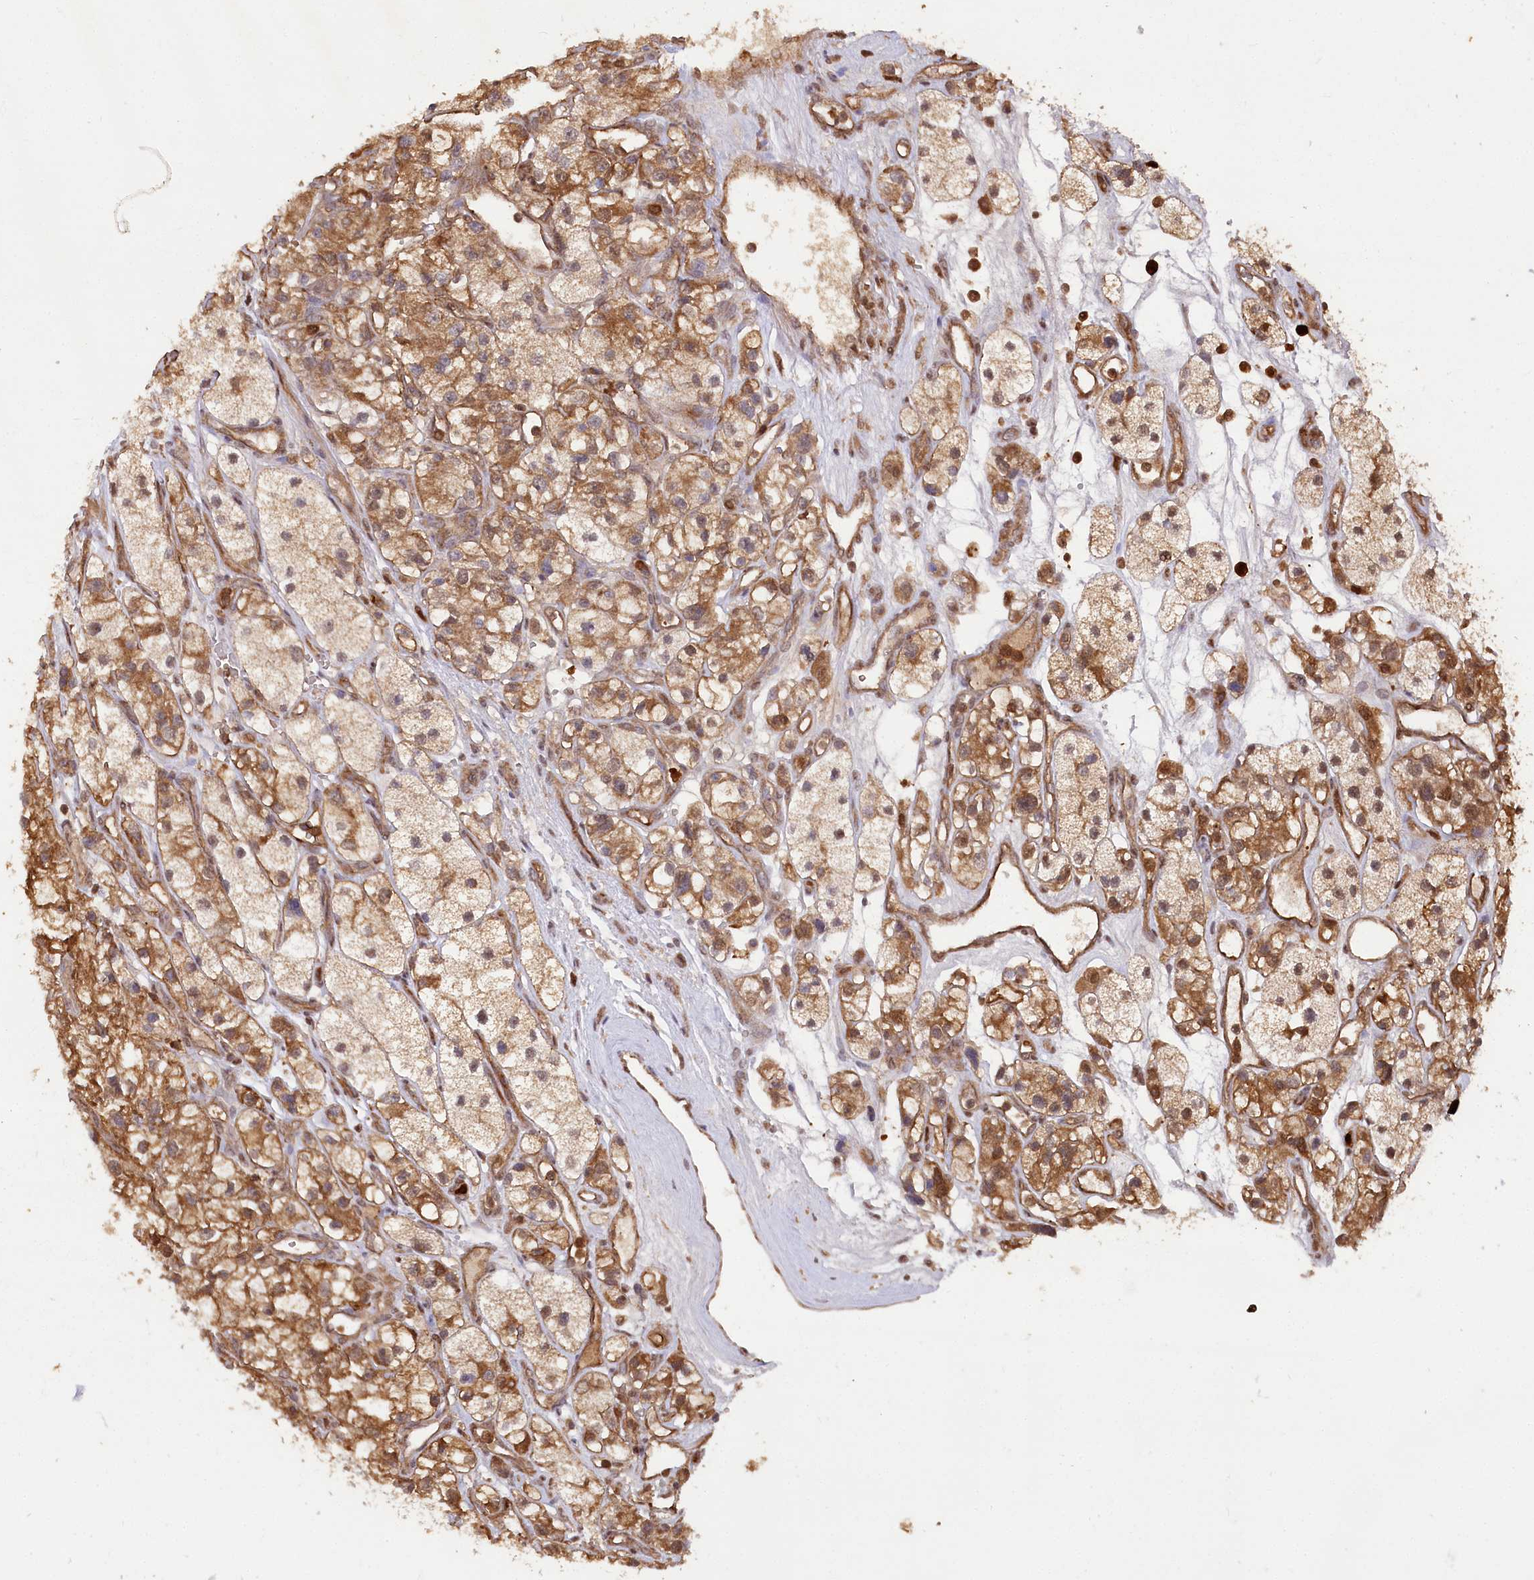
{"staining": {"intensity": "moderate", "quantity": ">75%", "location": "cytoplasmic/membranous"}, "tissue": "renal cancer", "cell_type": "Tumor cells", "image_type": "cancer", "snomed": [{"axis": "morphology", "description": "Adenocarcinoma, NOS"}, {"axis": "topography", "description": "Kidney"}], "caption": "Renal adenocarcinoma tissue displays moderate cytoplasmic/membranous staining in approximately >75% of tumor cells, visualized by immunohistochemistry.", "gene": "LSG1", "patient": {"sex": "female", "age": 57}}